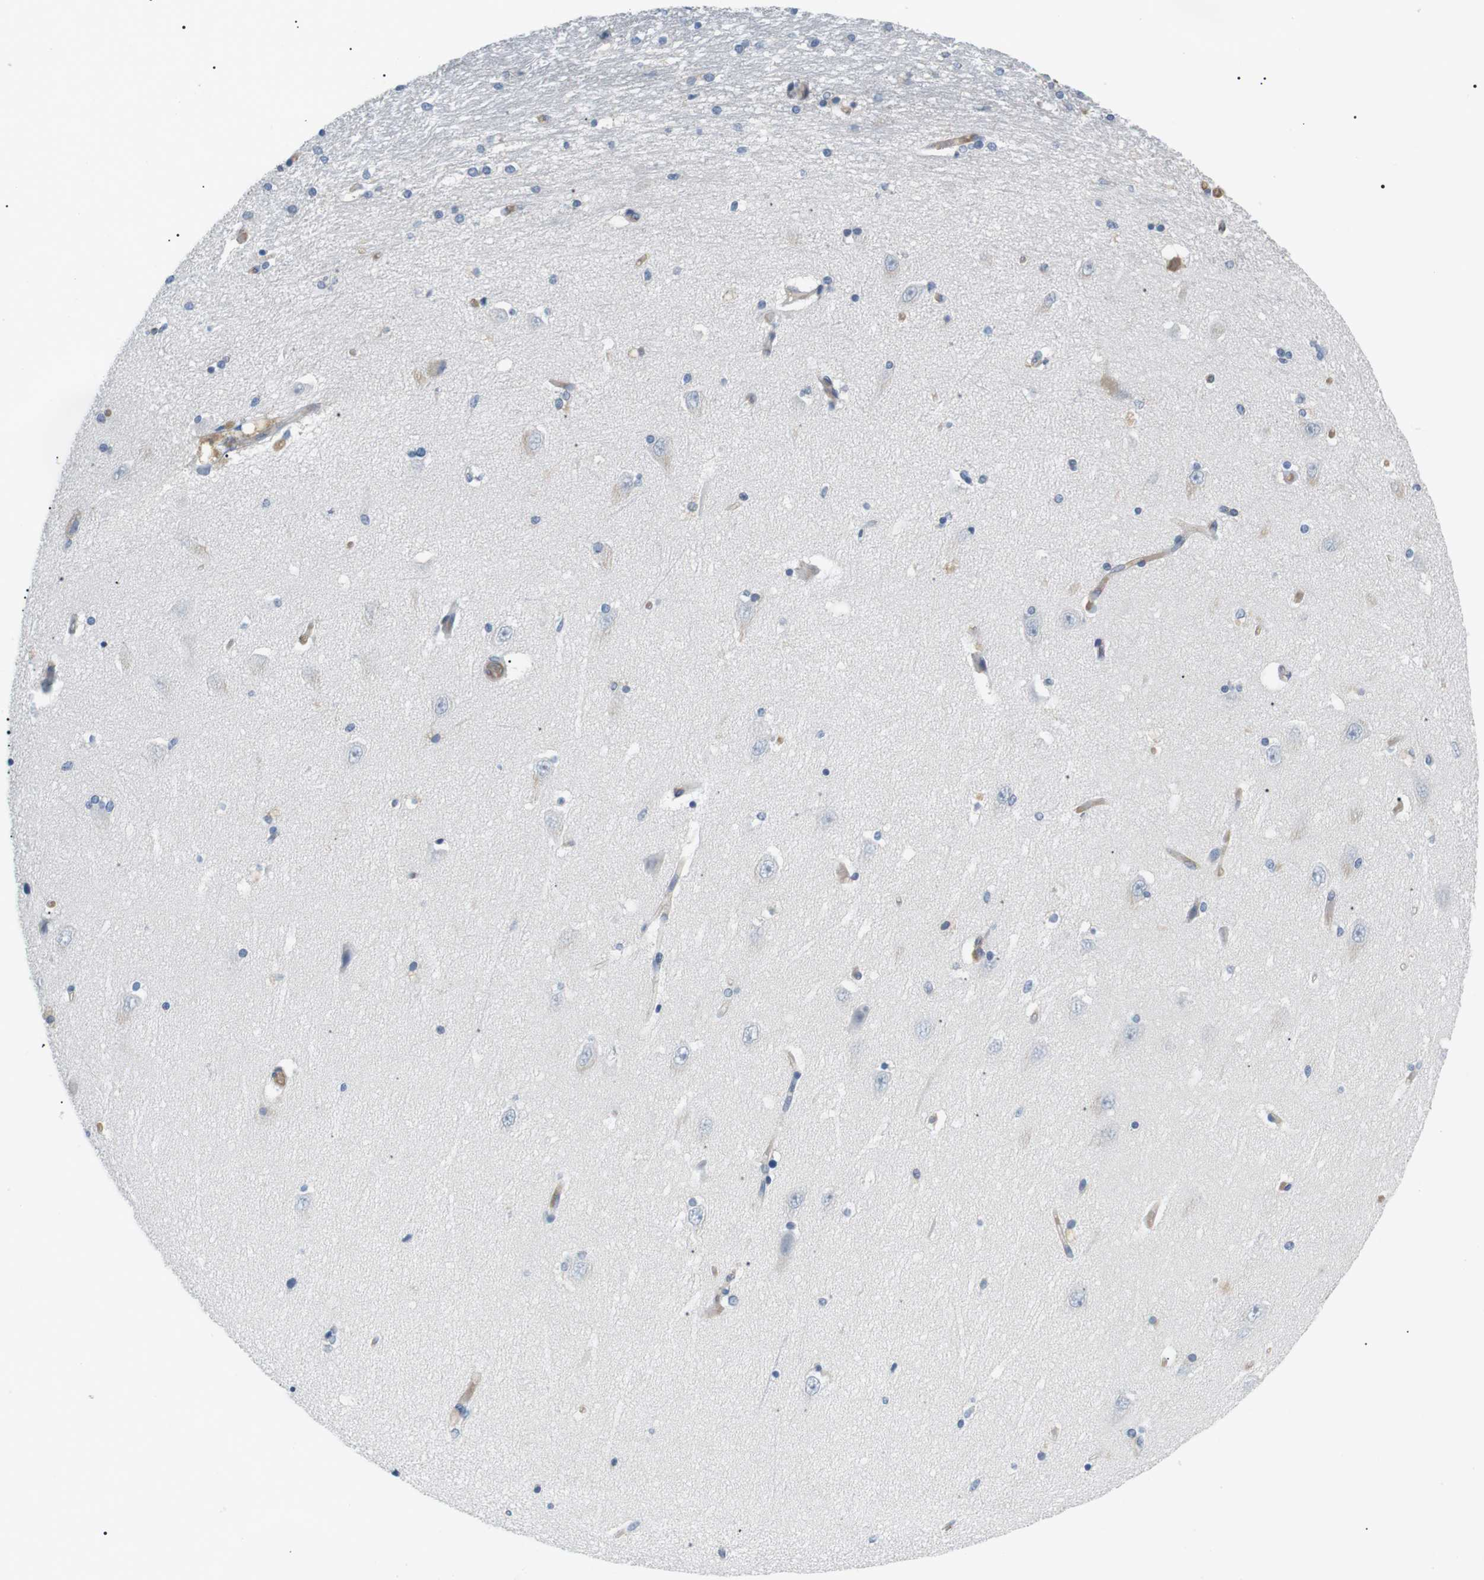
{"staining": {"intensity": "negative", "quantity": "none", "location": "none"}, "tissue": "hippocampus", "cell_type": "Glial cells", "image_type": "normal", "snomed": [{"axis": "morphology", "description": "Normal tissue, NOS"}, {"axis": "topography", "description": "Hippocampus"}], "caption": "High magnification brightfield microscopy of benign hippocampus stained with DAB (brown) and counterstained with hematoxylin (blue): glial cells show no significant expression. (Stains: DAB immunohistochemistry with hematoxylin counter stain, Microscopy: brightfield microscopy at high magnification).", "gene": "ADCY10", "patient": {"sex": "female", "age": 54}}